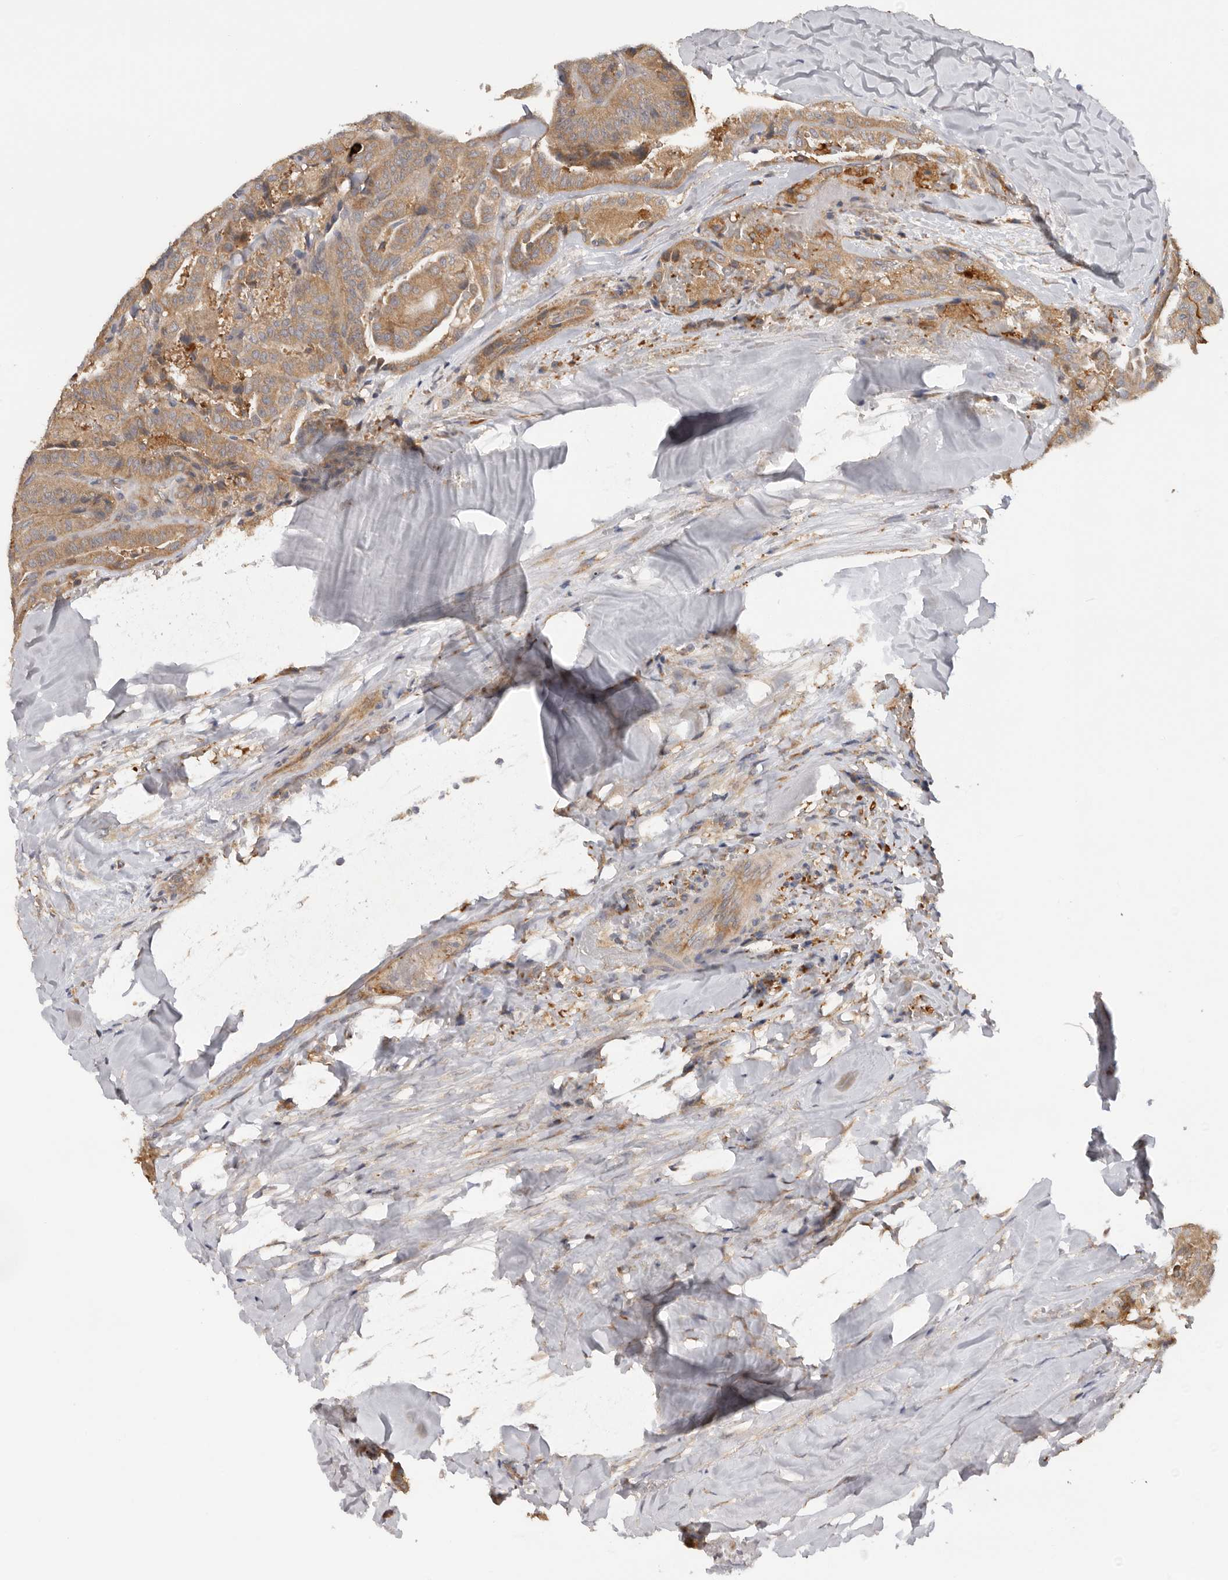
{"staining": {"intensity": "moderate", "quantity": ">75%", "location": "cytoplasmic/membranous"}, "tissue": "thyroid cancer", "cell_type": "Tumor cells", "image_type": "cancer", "snomed": [{"axis": "morphology", "description": "Papillary adenocarcinoma, NOS"}, {"axis": "topography", "description": "Thyroid gland"}], "caption": "Protein expression analysis of papillary adenocarcinoma (thyroid) displays moderate cytoplasmic/membranous positivity in about >75% of tumor cells.", "gene": "PPP1R42", "patient": {"sex": "male", "age": 77}}